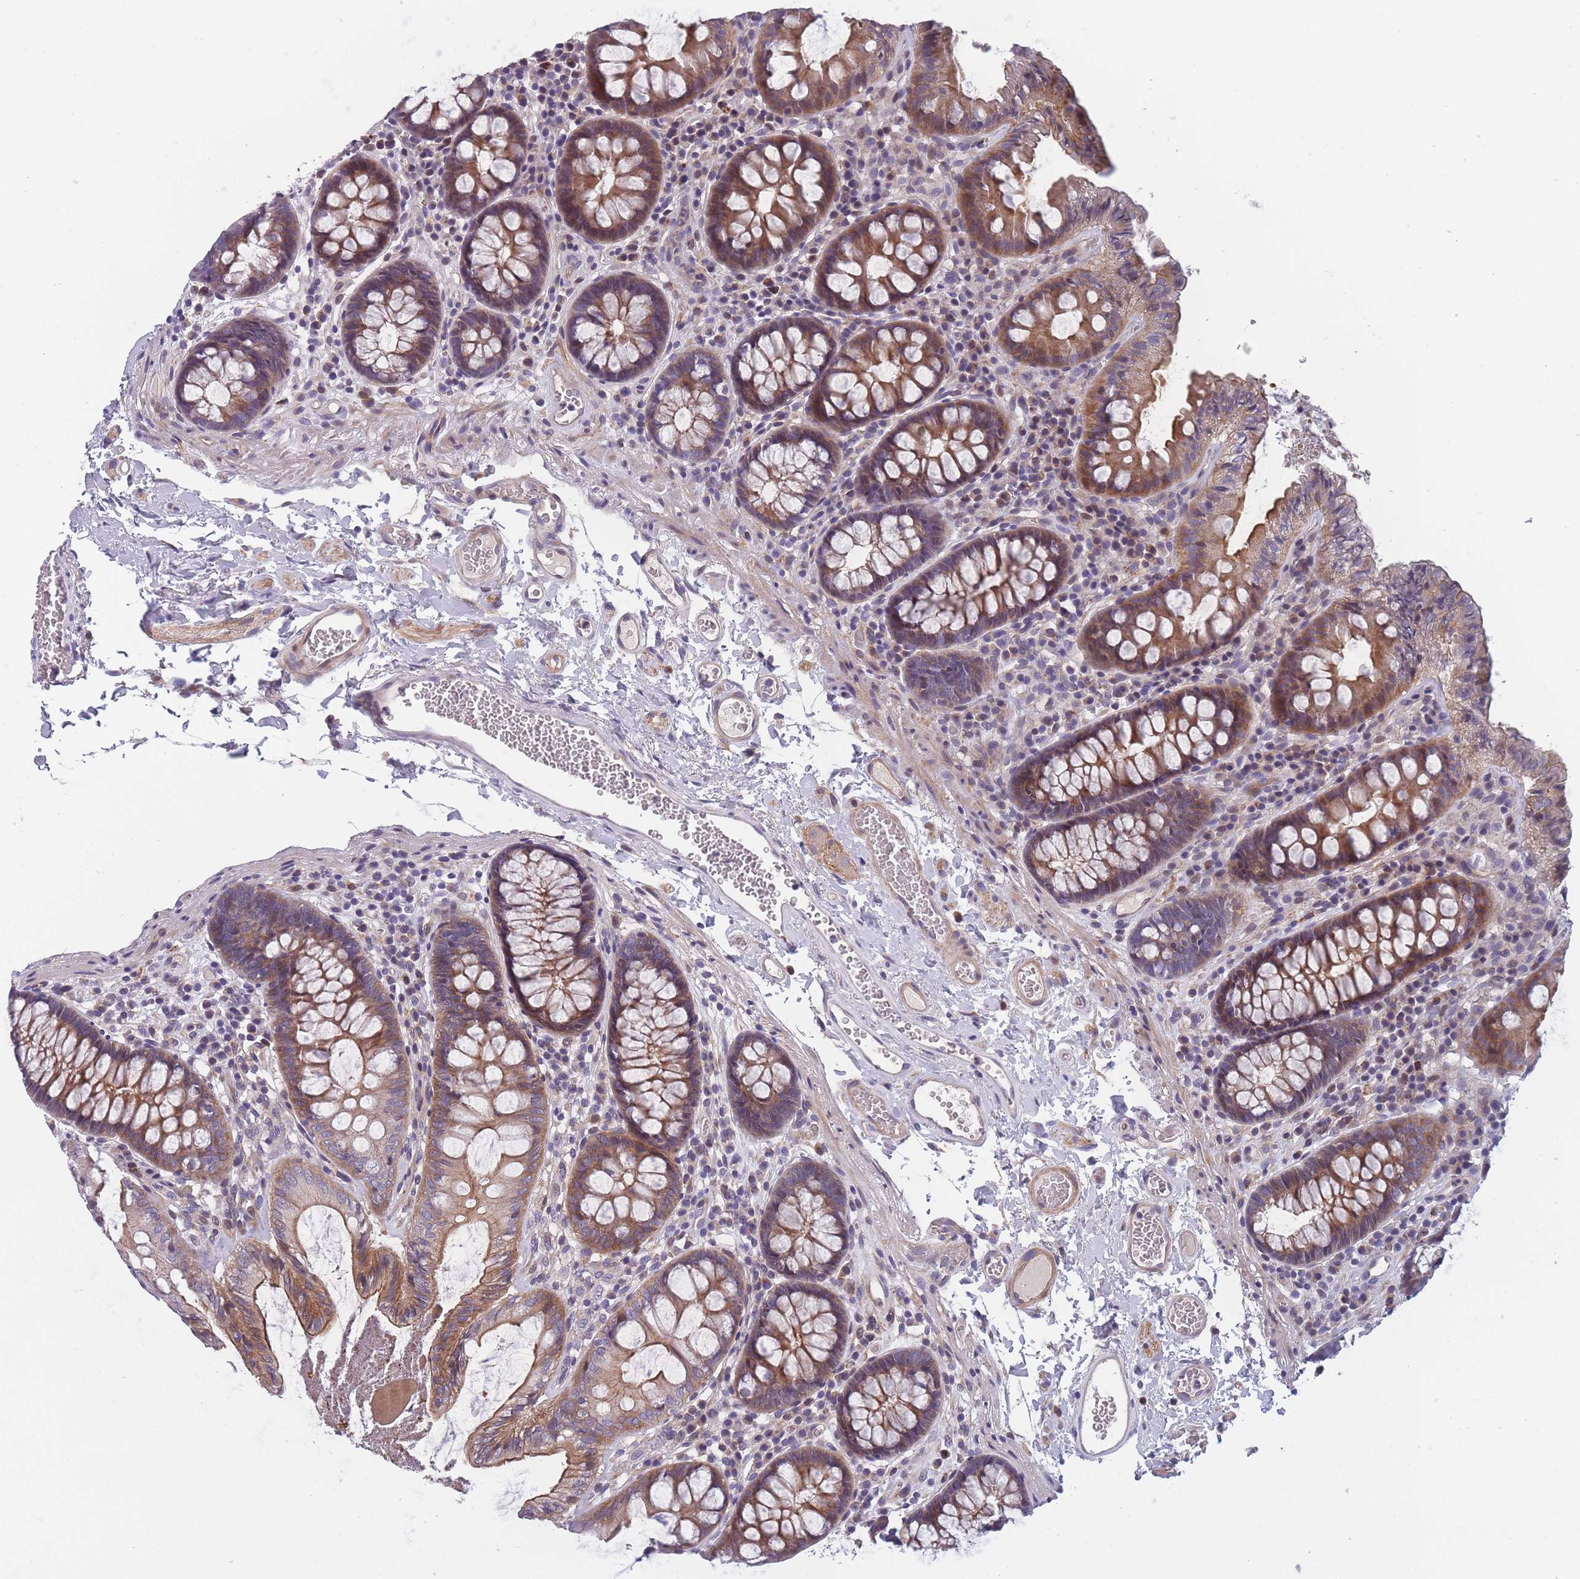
{"staining": {"intensity": "moderate", "quantity": ">75%", "location": "cytoplasmic/membranous"}, "tissue": "colon", "cell_type": "Endothelial cells", "image_type": "normal", "snomed": [{"axis": "morphology", "description": "Normal tissue, NOS"}, {"axis": "topography", "description": "Colon"}], "caption": "Moderate cytoplasmic/membranous staining is identified in about >75% of endothelial cells in benign colon.", "gene": "FAM83F", "patient": {"sex": "male", "age": 84}}